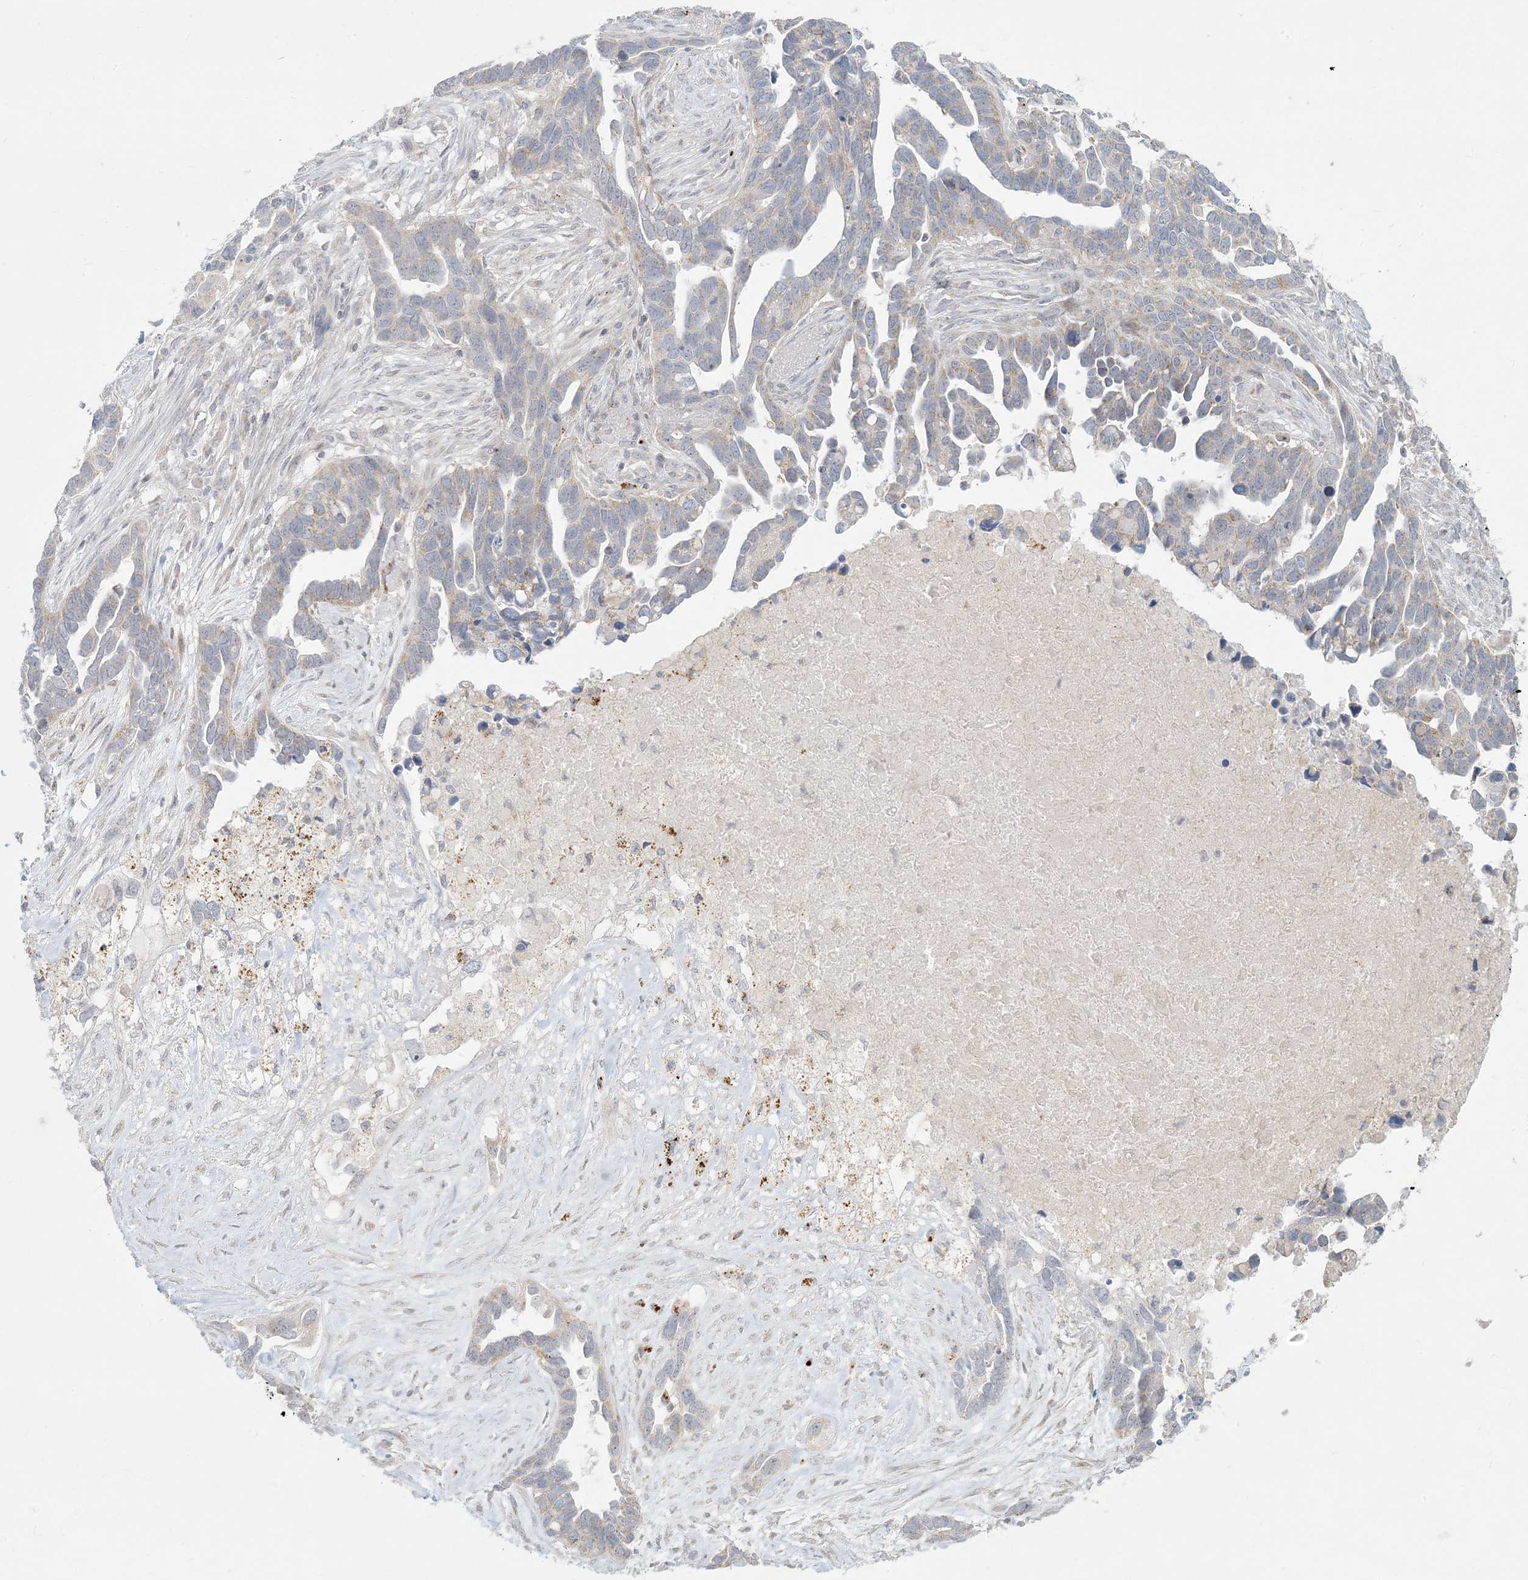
{"staining": {"intensity": "weak", "quantity": "25%-75%", "location": "cytoplasmic/membranous"}, "tissue": "ovarian cancer", "cell_type": "Tumor cells", "image_type": "cancer", "snomed": [{"axis": "morphology", "description": "Cystadenocarcinoma, serous, NOS"}, {"axis": "topography", "description": "Ovary"}], "caption": "A micrograph of serous cystadenocarcinoma (ovarian) stained for a protein displays weak cytoplasmic/membranous brown staining in tumor cells. Immunohistochemistry stains the protein in brown and the nuclei are stained blue.", "gene": "MCAT", "patient": {"sex": "female", "age": 54}}